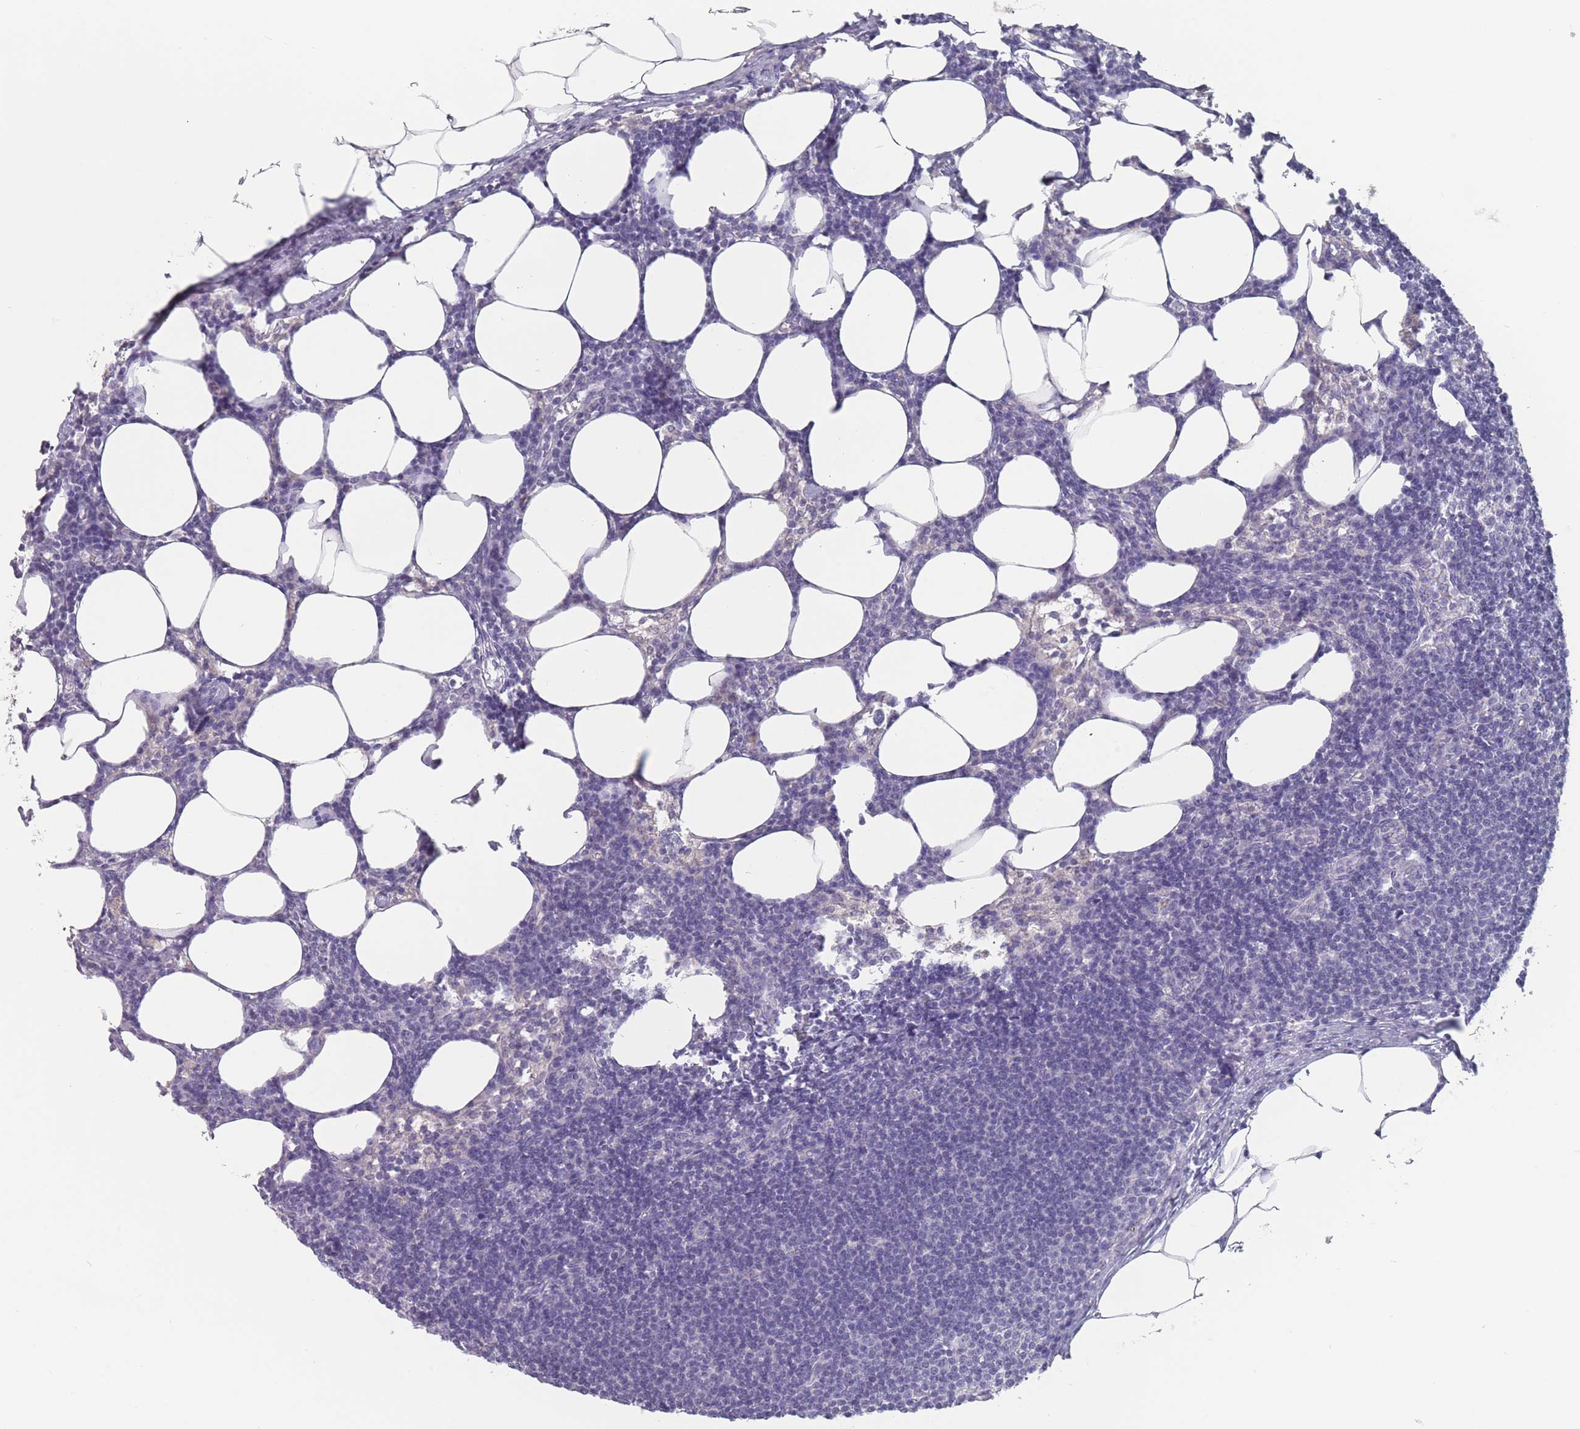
{"staining": {"intensity": "negative", "quantity": "none", "location": "none"}, "tissue": "lymph node", "cell_type": "Germinal center cells", "image_type": "normal", "snomed": [{"axis": "morphology", "description": "Normal tissue, NOS"}, {"axis": "topography", "description": "Lymph node"}], "caption": "A high-resolution photomicrograph shows immunohistochemistry staining of benign lymph node, which shows no significant staining in germinal center cells. (Stains: DAB immunohistochemistry with hematoxylin counter stain, Microscopy: brightfield microscopy at high magnification).", "gene": "CYP51A1", "patient": {"sex": "female", "age": 30}}